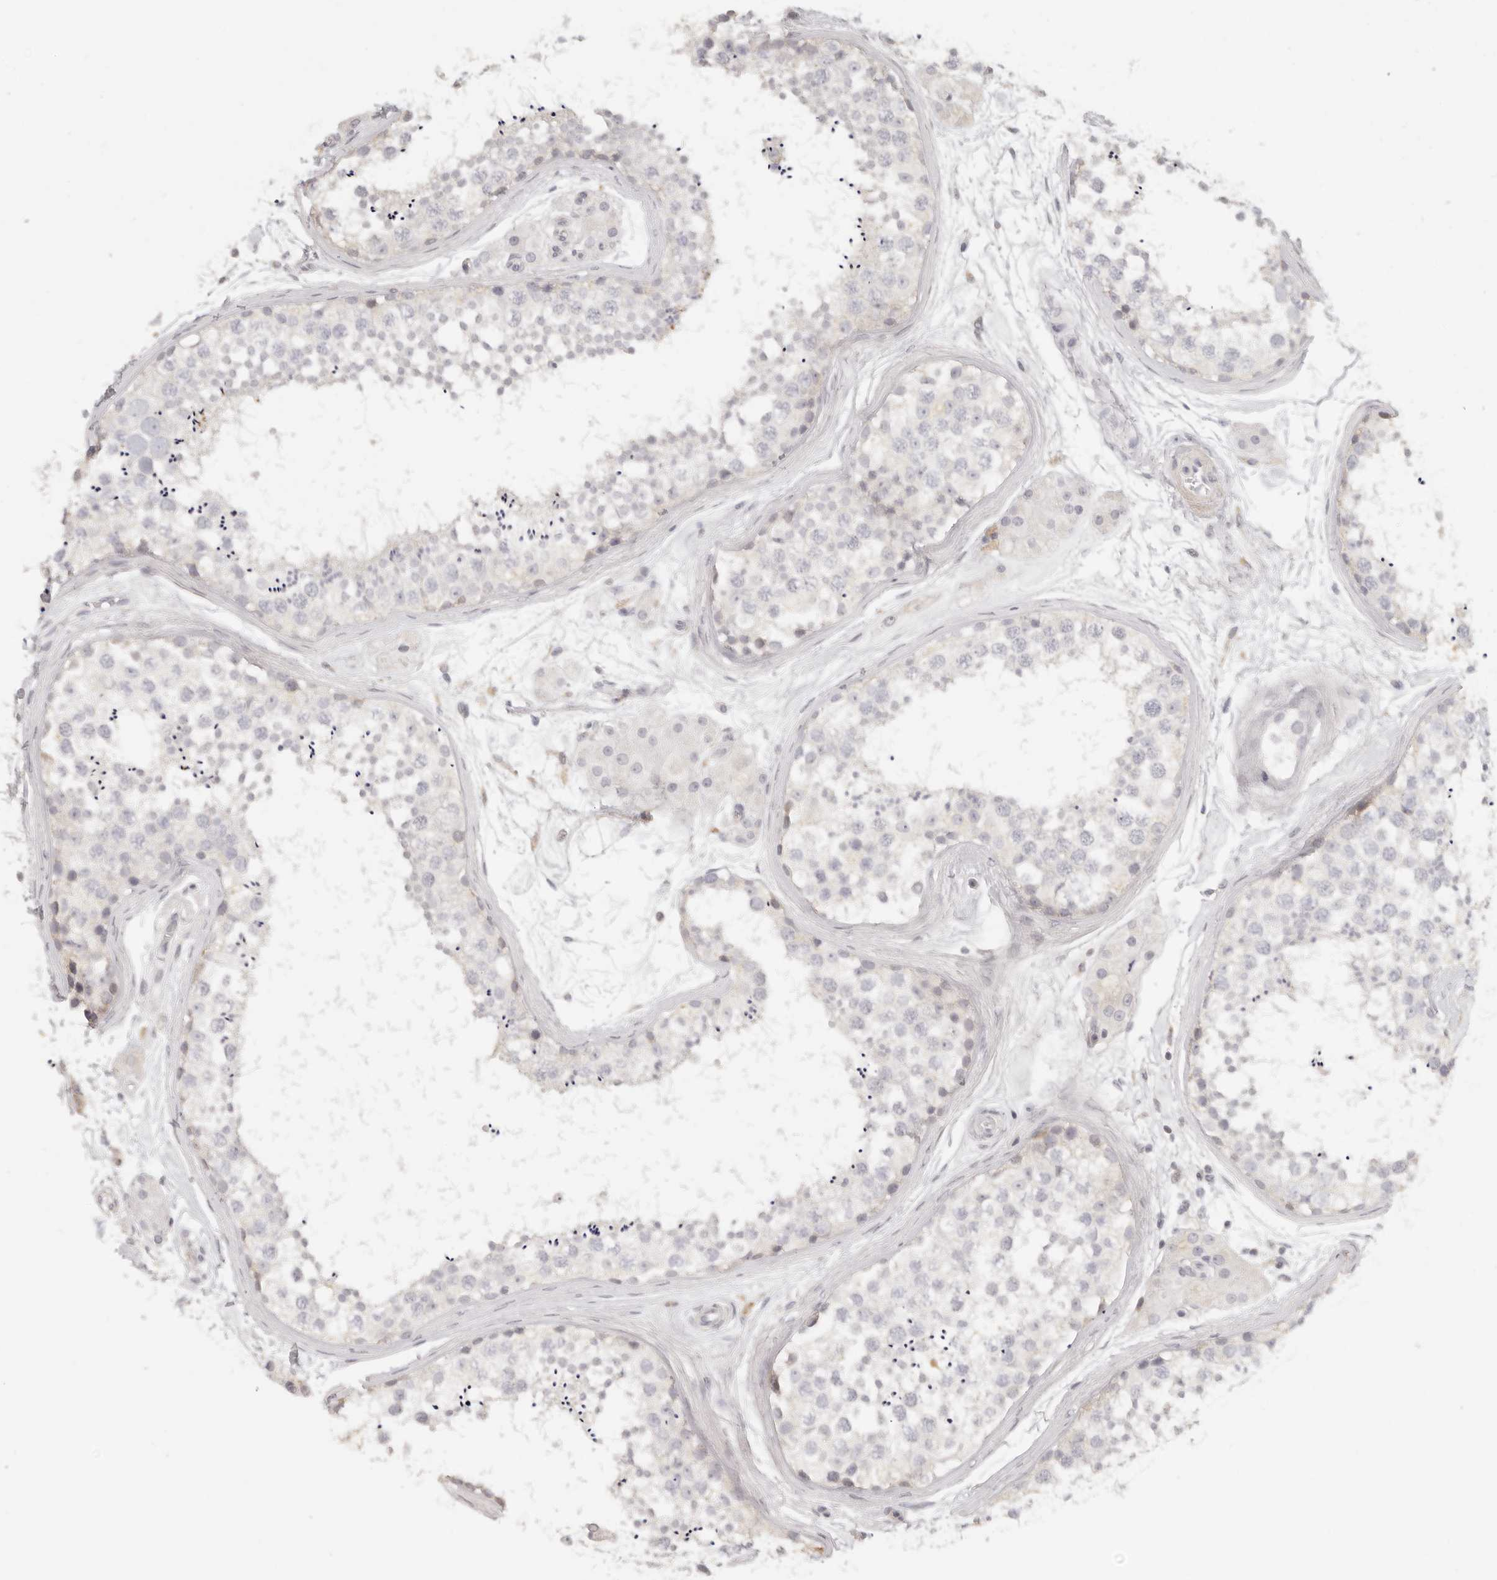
{"staining": {"intensity": "negative", "quantity": "none", "location": "none"}, "tissue": "testis", "cell_type": "Cells in seminiferous ducts", "image_type": "normal", "snomed": [{"axis": "morphology", "description": "Normal tissue, NOS"}, {"axis": "topography", "description": "Testis"}], "caption": "This is an IHC image of benign human testis. There is no expression in cells in seminiferous ducts.", "gene": "RXFP1", "patient": {"sex": "male", "age": 56}}